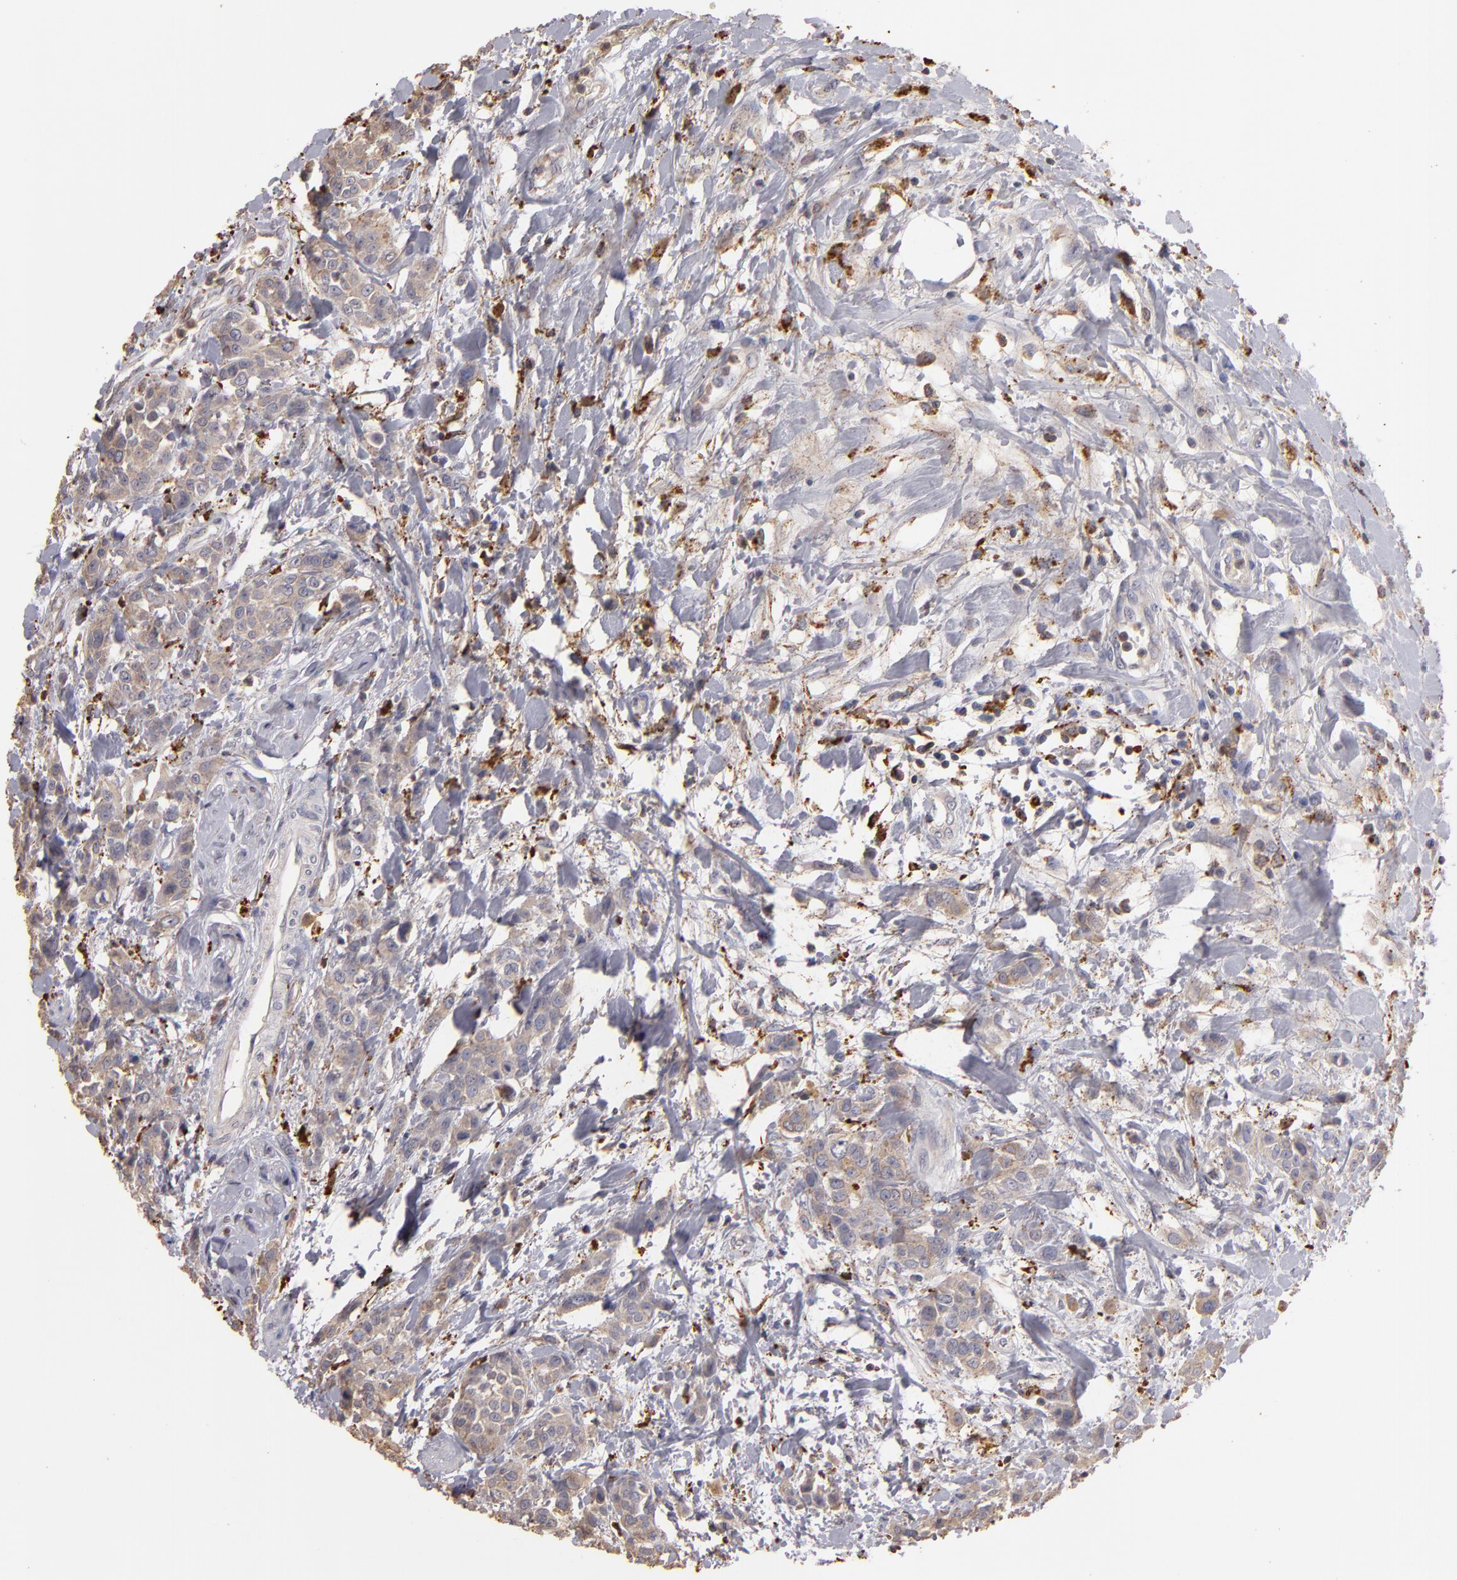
{"staining": {"intensity": "weak", "quantity": ">75%", "location": "cytoplasmic/membranous"}, "tissue": "urothelial cancer", "cell_type": "Tumor cells", "image_type": "cancer", "snomed": [{"axis": "morphology", "description": "Urothelial carcinoma, High grade"}, {"axis": "topography", "description": "Urinary bladder"}], "caption": "About >75% of tumor cells in urothelial cancer demonstrate weak cytoplasmic/membranous protein positivity as visualized by brown immunohistochemical staining.", "gene": "TRAF1", "patient": {"sex": "male", "age": 56}}